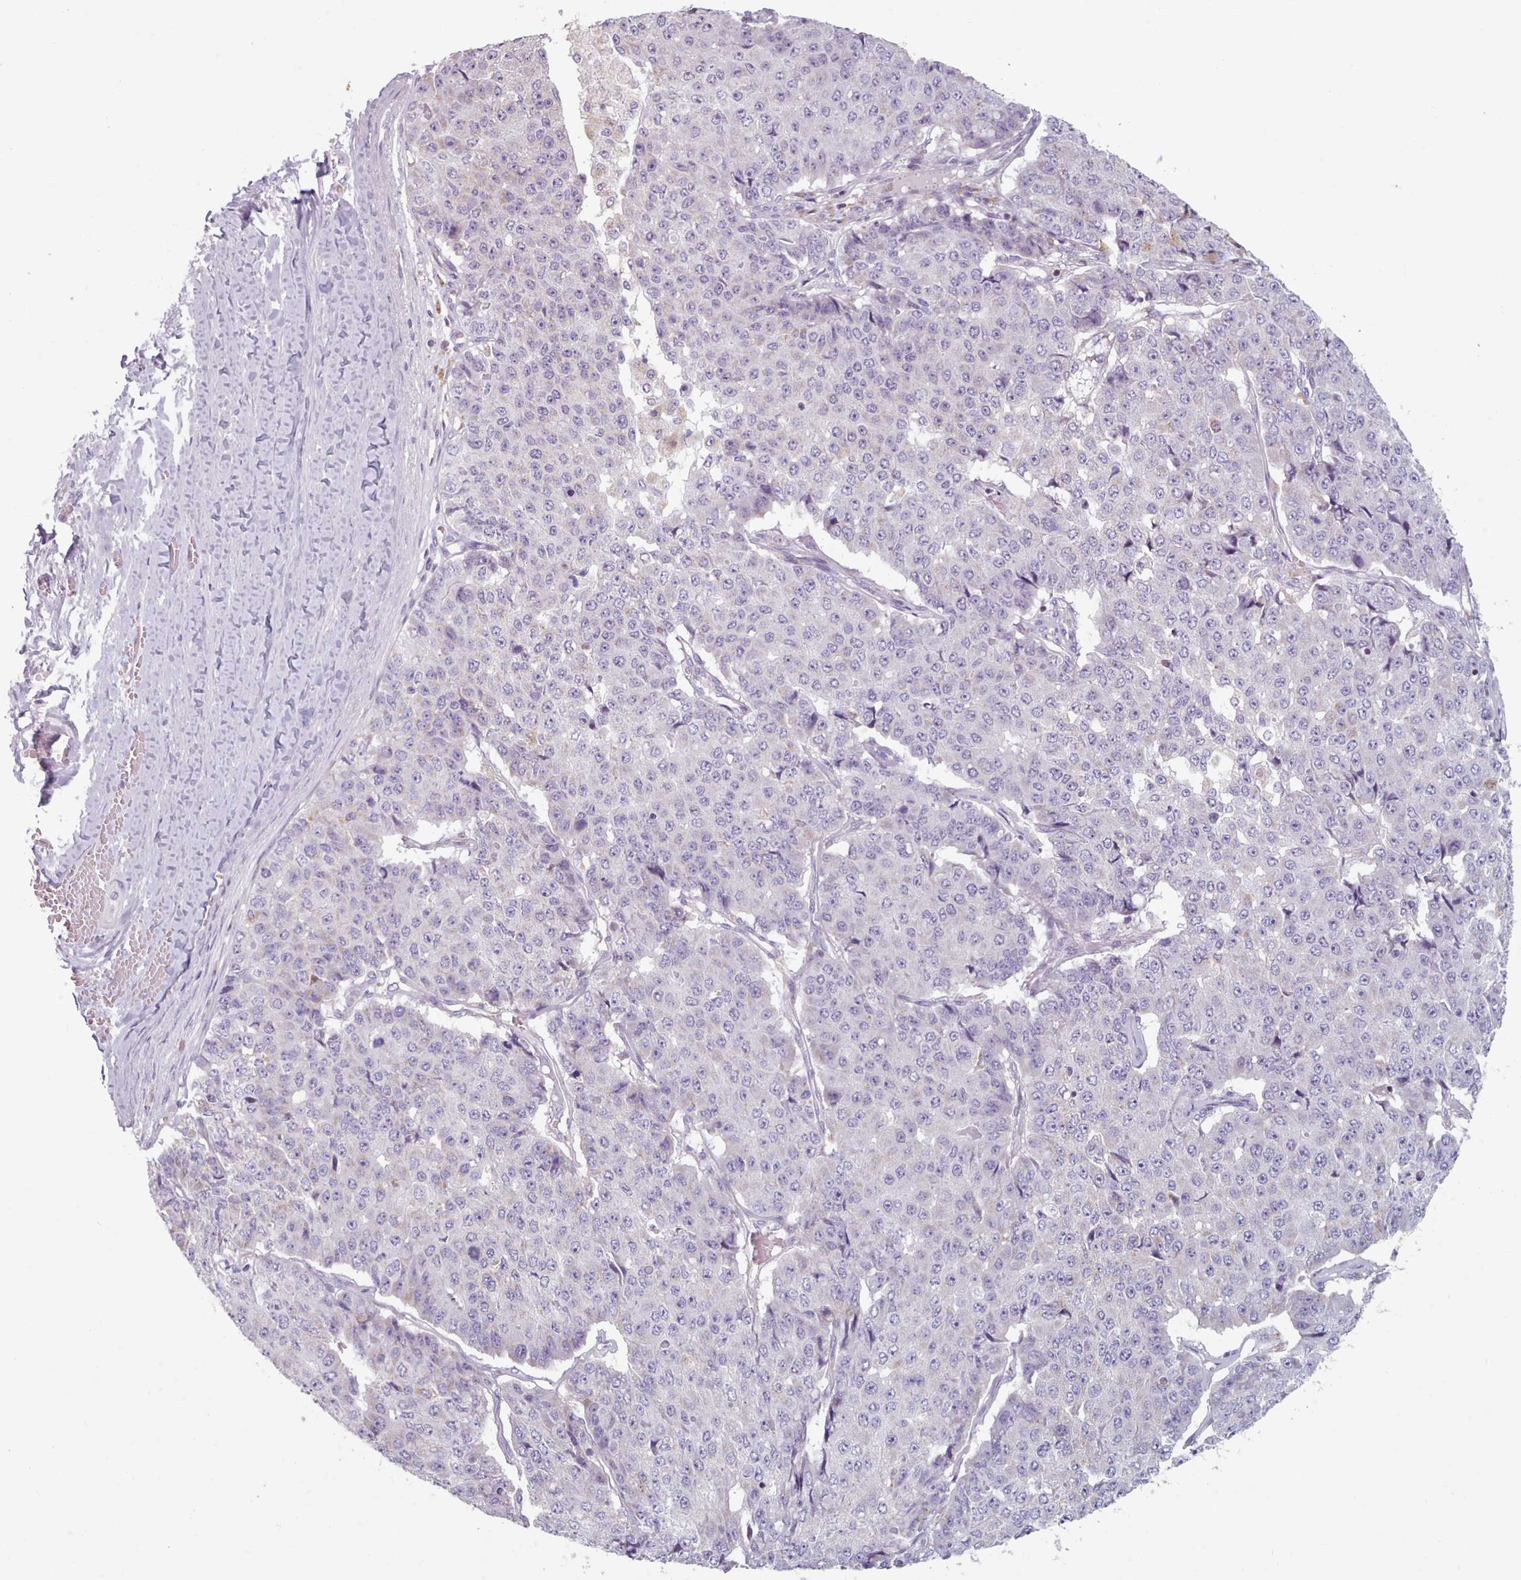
{"staining": {"intensity": "negative", "quantity": "none", "location": "none"}, "tissue": "pancreatic cancer", "cell_type": "Tumor cells", "image_type": "cancer", "snomed": [{"axis": "morphology", "description": "Adenocarcinoma, NOS"}, {"axis": "topography", "description": "Pancreas"}], "caption": "Human adenocarcinoma (pancreatic) stained for a protein using IHC reveals no positivity in tumor cells.", "gene": "FAM170B", "patient": {"sex": "male", "age": 50}}